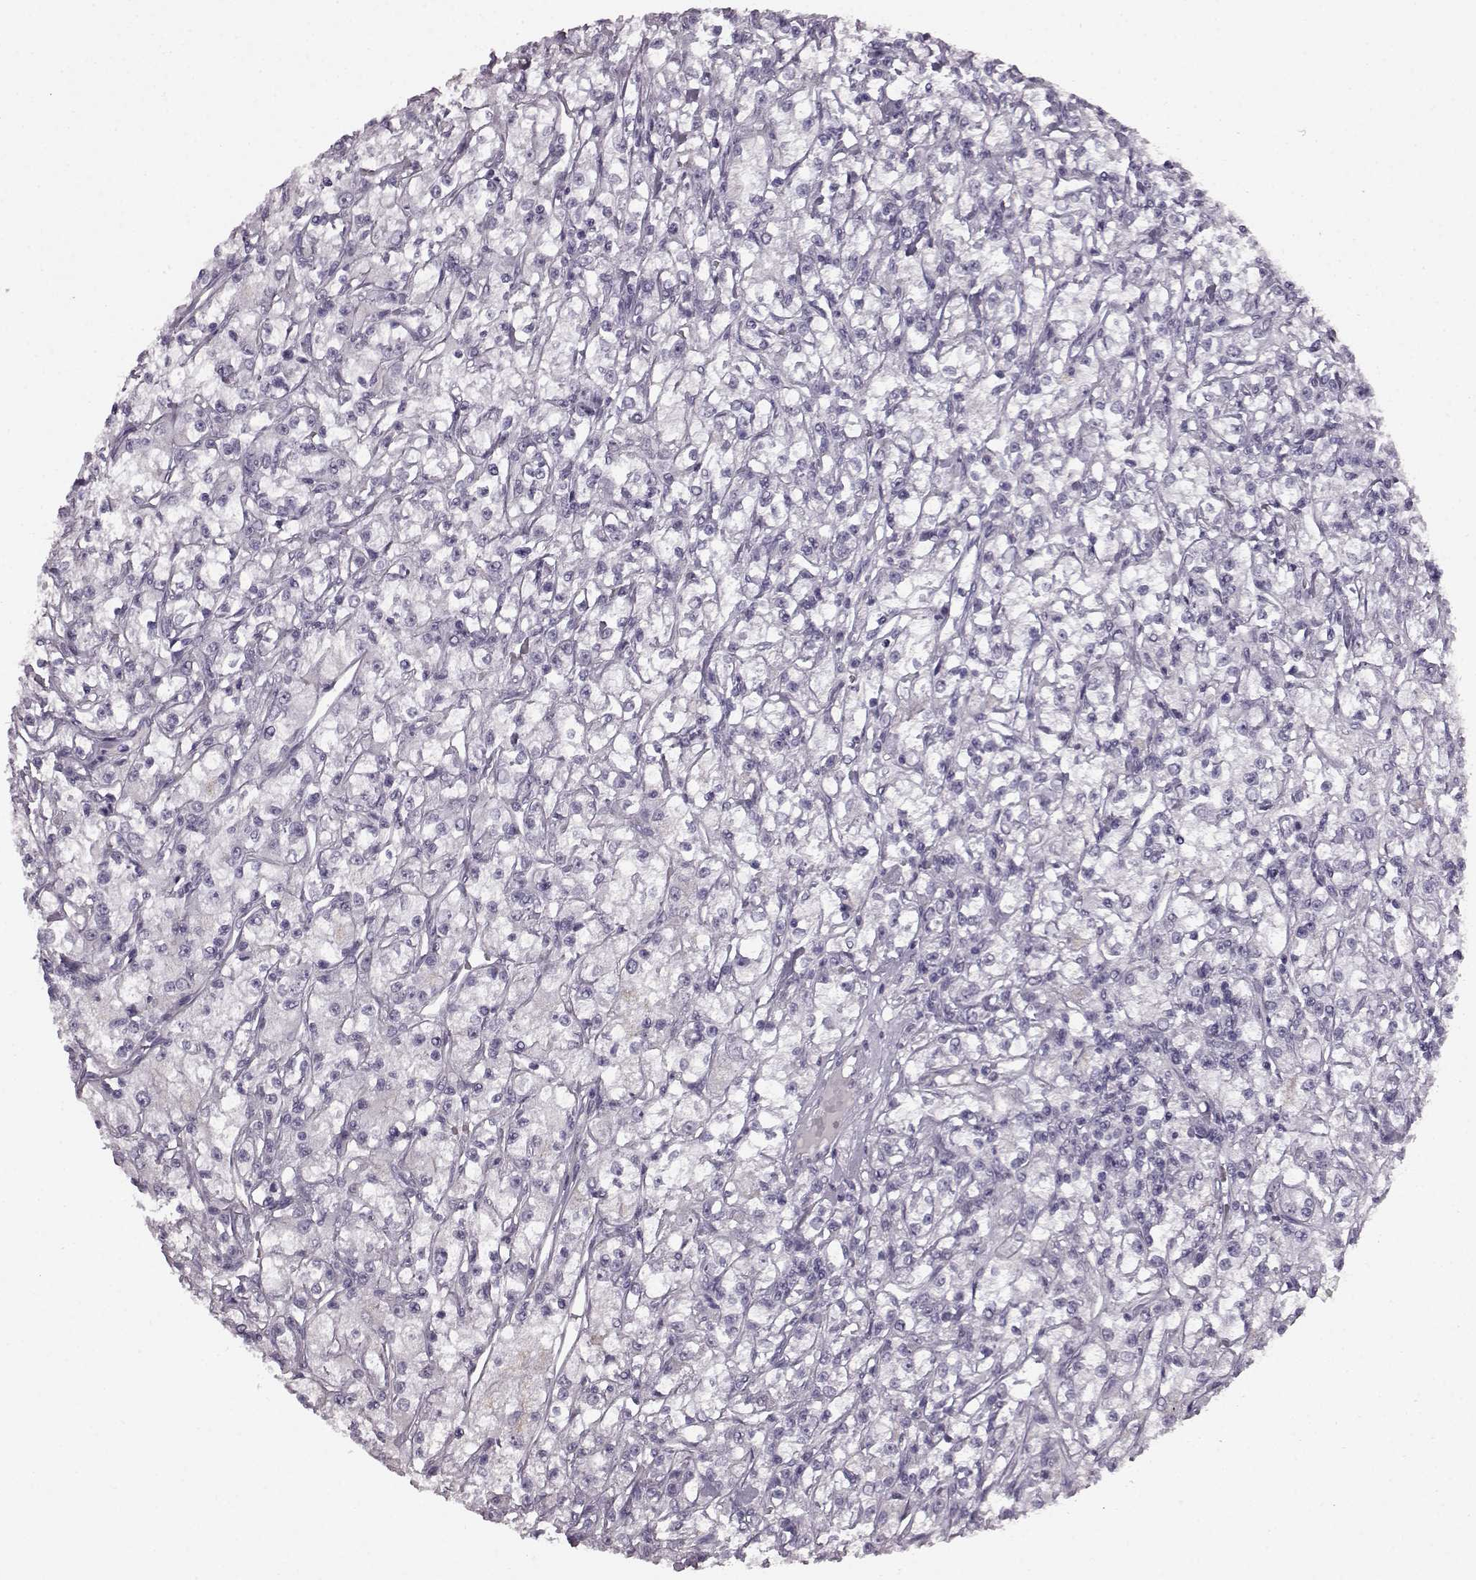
{"staining": {"intensity": "negative", "quantity": "none", "location": "none"}, "tissue": "renal cancer", "cell_type": "Tumor cells", "image_type": "cancer", "snomed": [{"axis": "morphology", "description": "Adenocarcinoma, NOS"}, {"axis": "topography", "description": "Kidney"}], "caption": "Renal cancer was stained to show a protein in brown. There is no significant positivity in tumor cells. The staining is performed using DAB brown chromogen with nuclei counter-stained in using hematoxylin.", "gene": "PRPH2", "patient": {"sex": "female", "age": 59}}